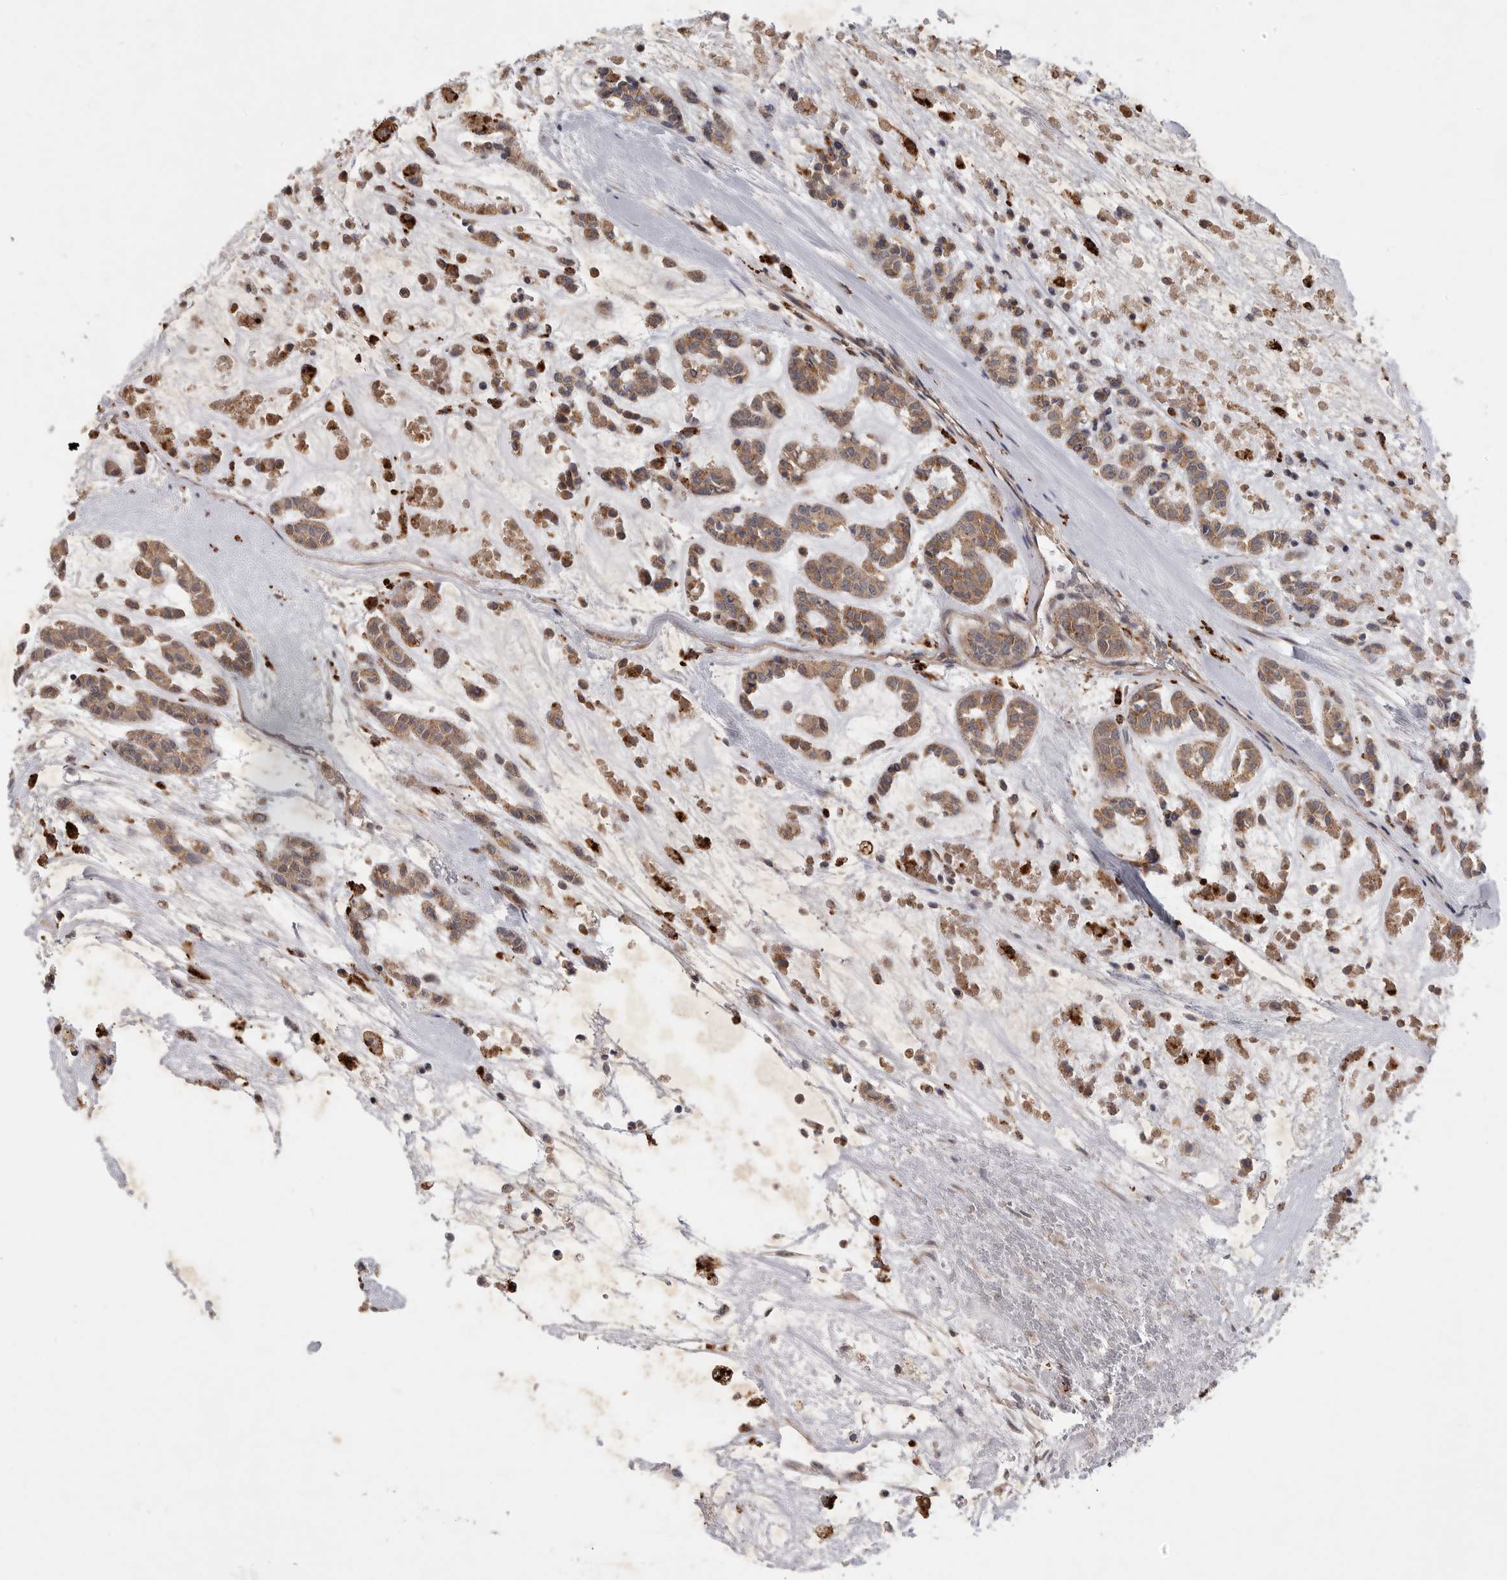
{"staining": {"intensity": "moderate", "quantity": ">75%", "location": "cytoplasmic/membranous"}, "tissue": "head and neck cancer", "cell_type": "Tumor cells", "image_type": "cancer", "snomed": [{"axis": "morphology", "description": "Adenocarcinoma, NOS"}, {"axis": "morphology", "description": "Adenoma, NOS"}, {"axis": "topography", "description": "Head-Neck"}], "caption": "A brown stain labels moderate cytoplasmic/membranous staining of a protein in human head and neck adenocarcinoma tumor cells.", "gene": "ZNF232", "patient": {"sex": "female", "age": 55}}